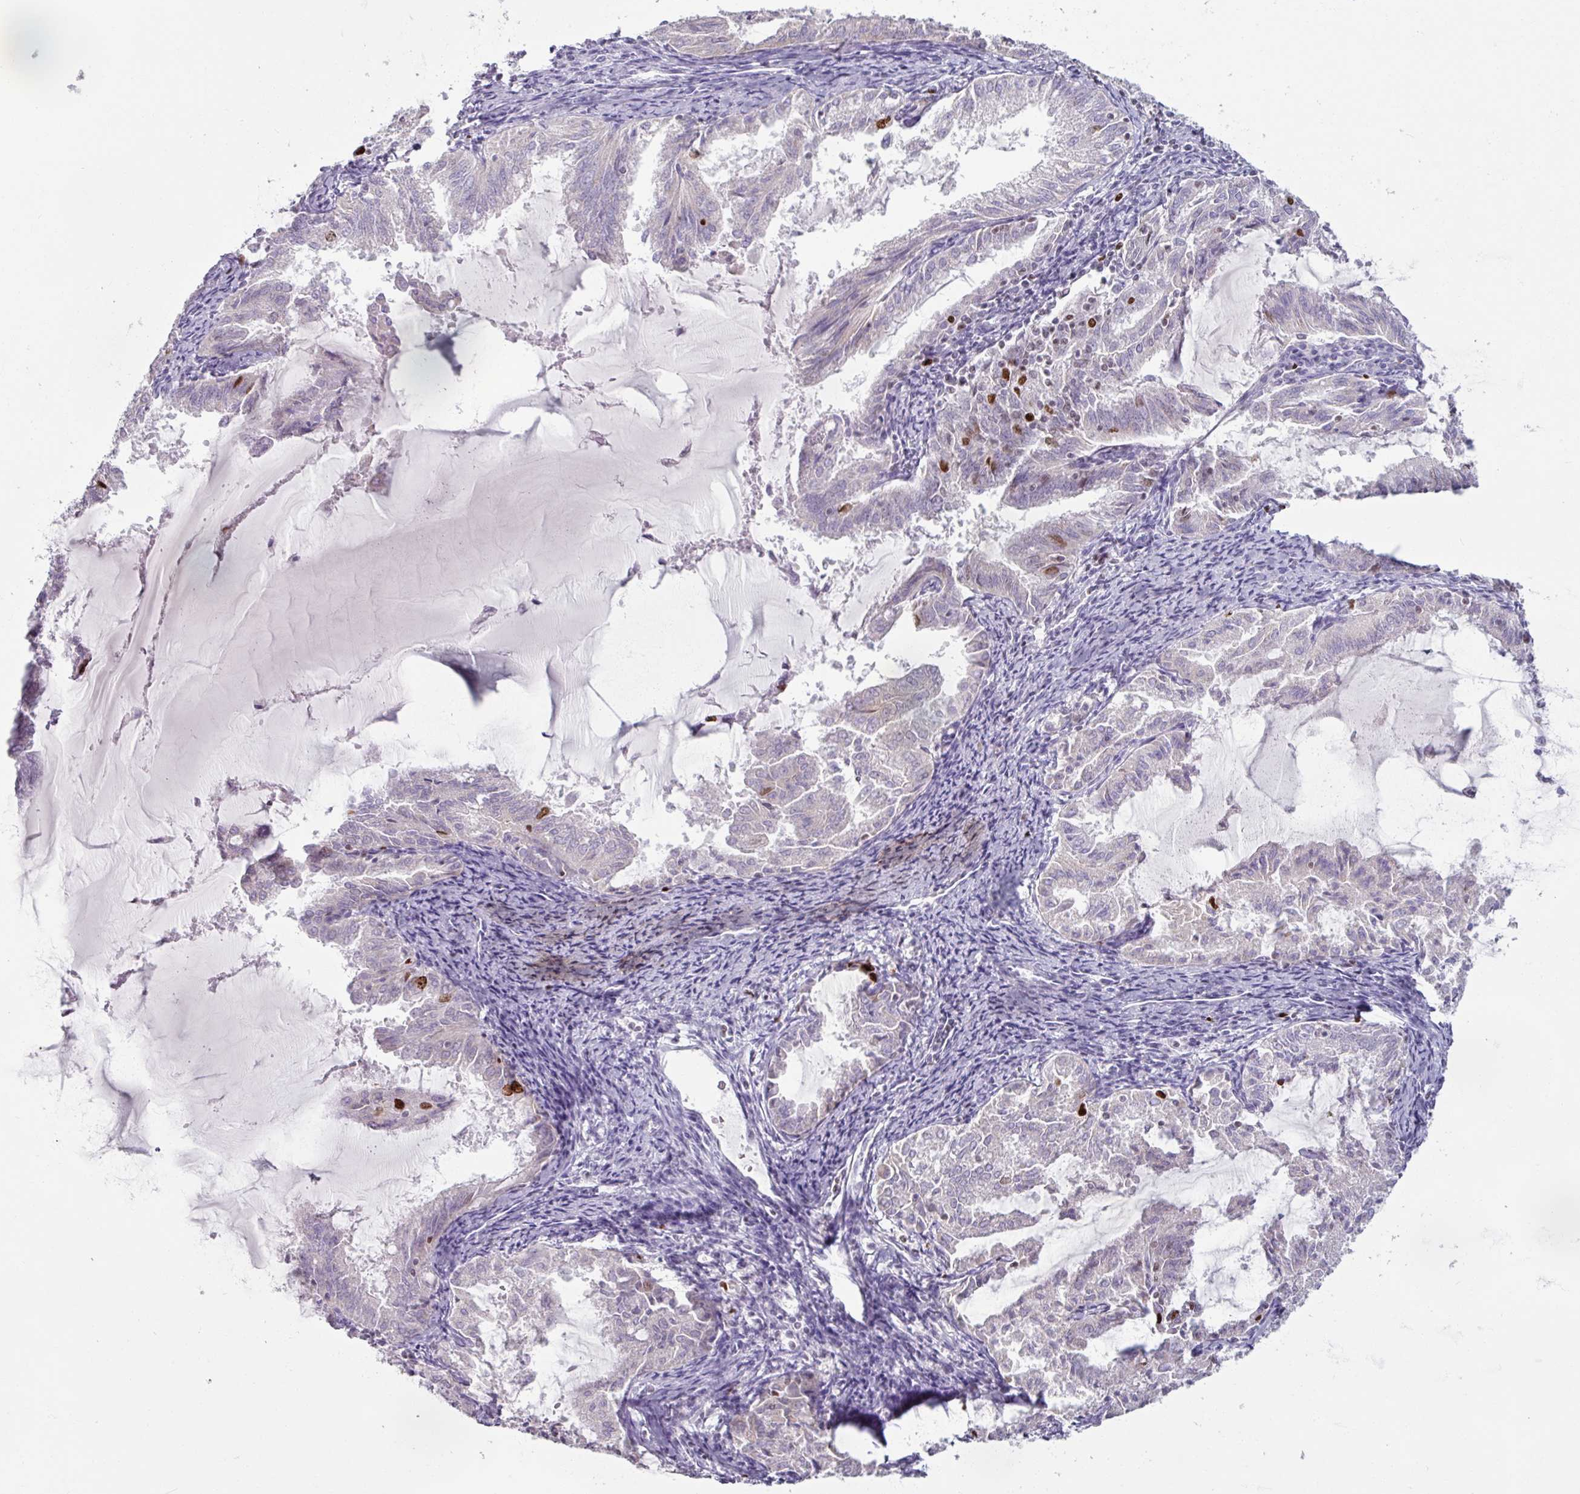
{"staining": {"intensity": "moderate", "quantity": "<25%", "location": "nuclear"}, "tissue": "endometrial cancer", "cell_type": "Tumor cells", "image_type": "cancer", "snomed": [{"axis": "morphology", "description": "Adenocarcinoma, NOS"}, {"axis": "topography", "description": "Endometrium"}], "caption": "A histopathology image of human endometrial cancer (adenocarcinoma) stained for a protein reveals moderate nuclear brown staining in tumor cells.", "gene": "ATAD2", "patient": {"sex": "female", "age": 70}}